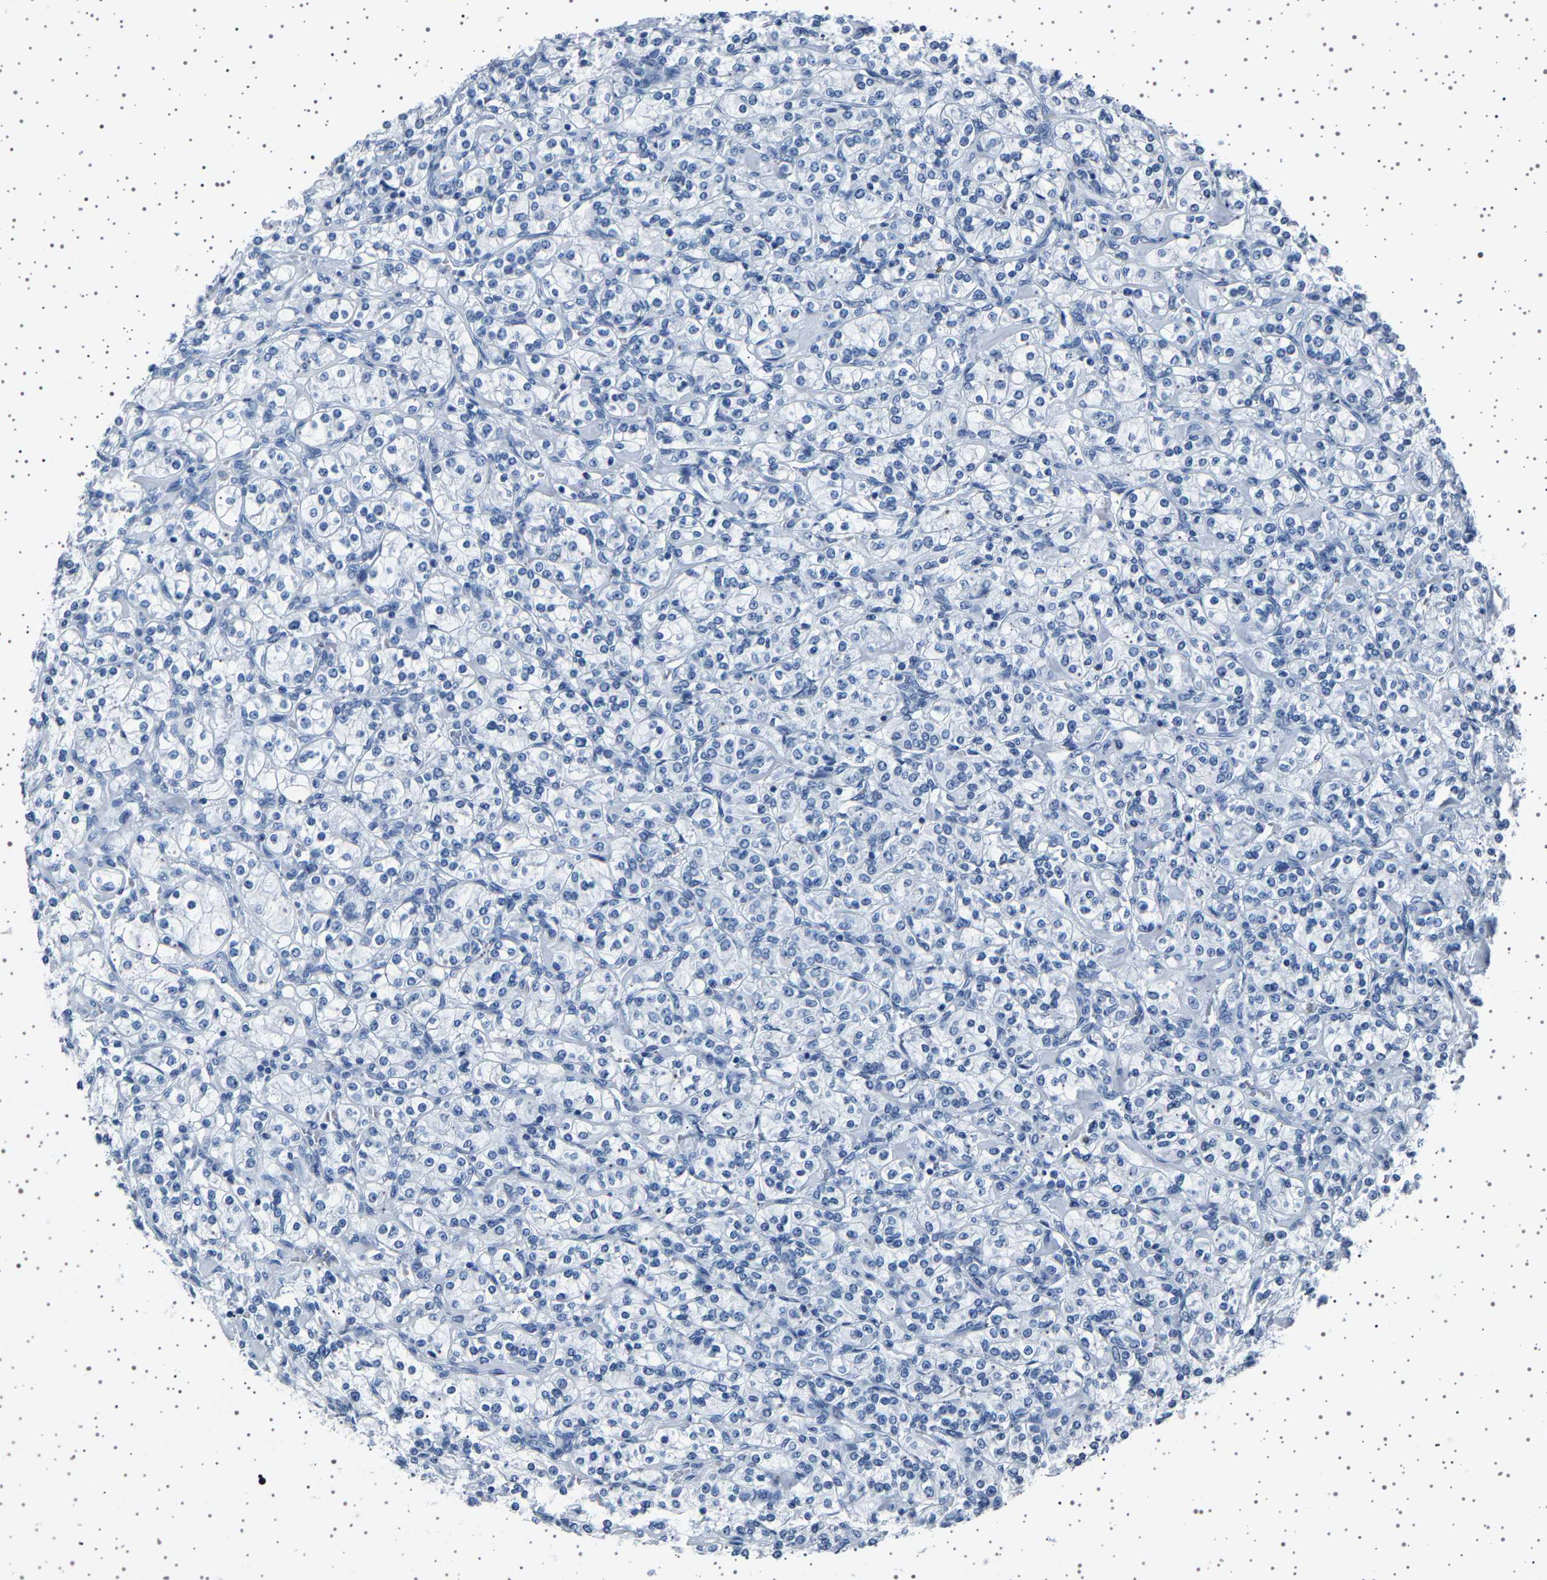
{"staining": {"intensity": "negative", "quantity": "none", "location": "none"}, "tissue": "renal cancer", "cell_type": "Tumor cells", "image_type": "cancer", "snomed": [{"axis": "morphology", "description": "Adenocarcinoma, NOS"}, {"axis": "topography", "description": "Kidney"}], "caption": "DAB immunohistochemical staining of renal cancer displays no significant staining in tumor cells.", "gene": "TFF3", "patient": {"sex": "male", "age": 77}}